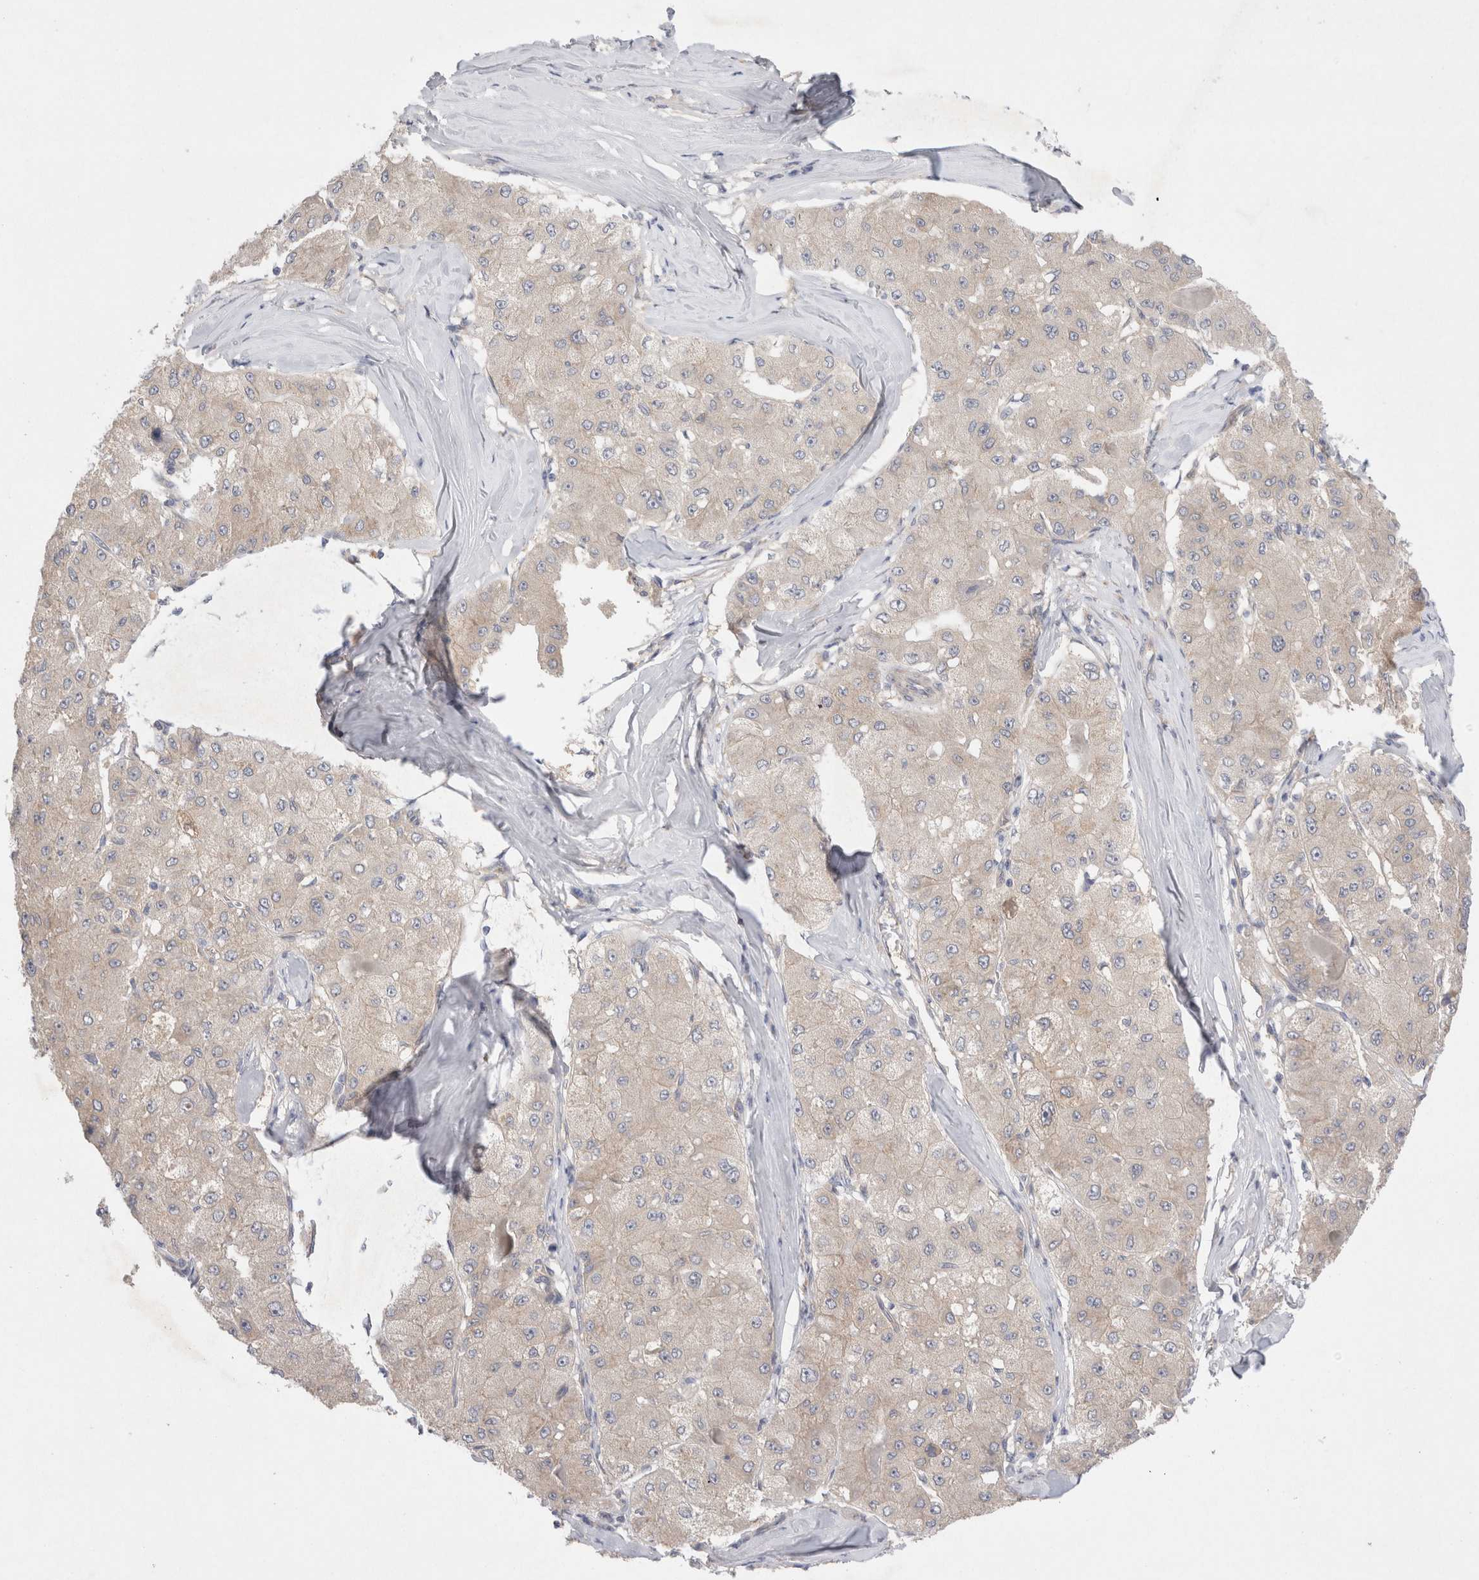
{"staining": {"intensity": "weak", "quantity": "25%-75%", "location": "cytoplasmic/membranous"}, "tissue": "liver cancer", "cell_type": "Tumor cells", "image_type": "cancer", "snomed": [{"axis": "morphology", "description": "Carcinoma, Hepatocellular, NOS"}, {"axis": "topography", "description": "Liver"}], "caption": "The immunohistochemical stain highlights weak cytoplasmic/membranous positivity in tumor cells of liver cancer (hepatocellular carcinoma) tissue. (brown staining indicates protein expression, while blue staining denotes nuclei).", "gene": "WIPF2", "patient": {"sex": "male", "age": 80}}